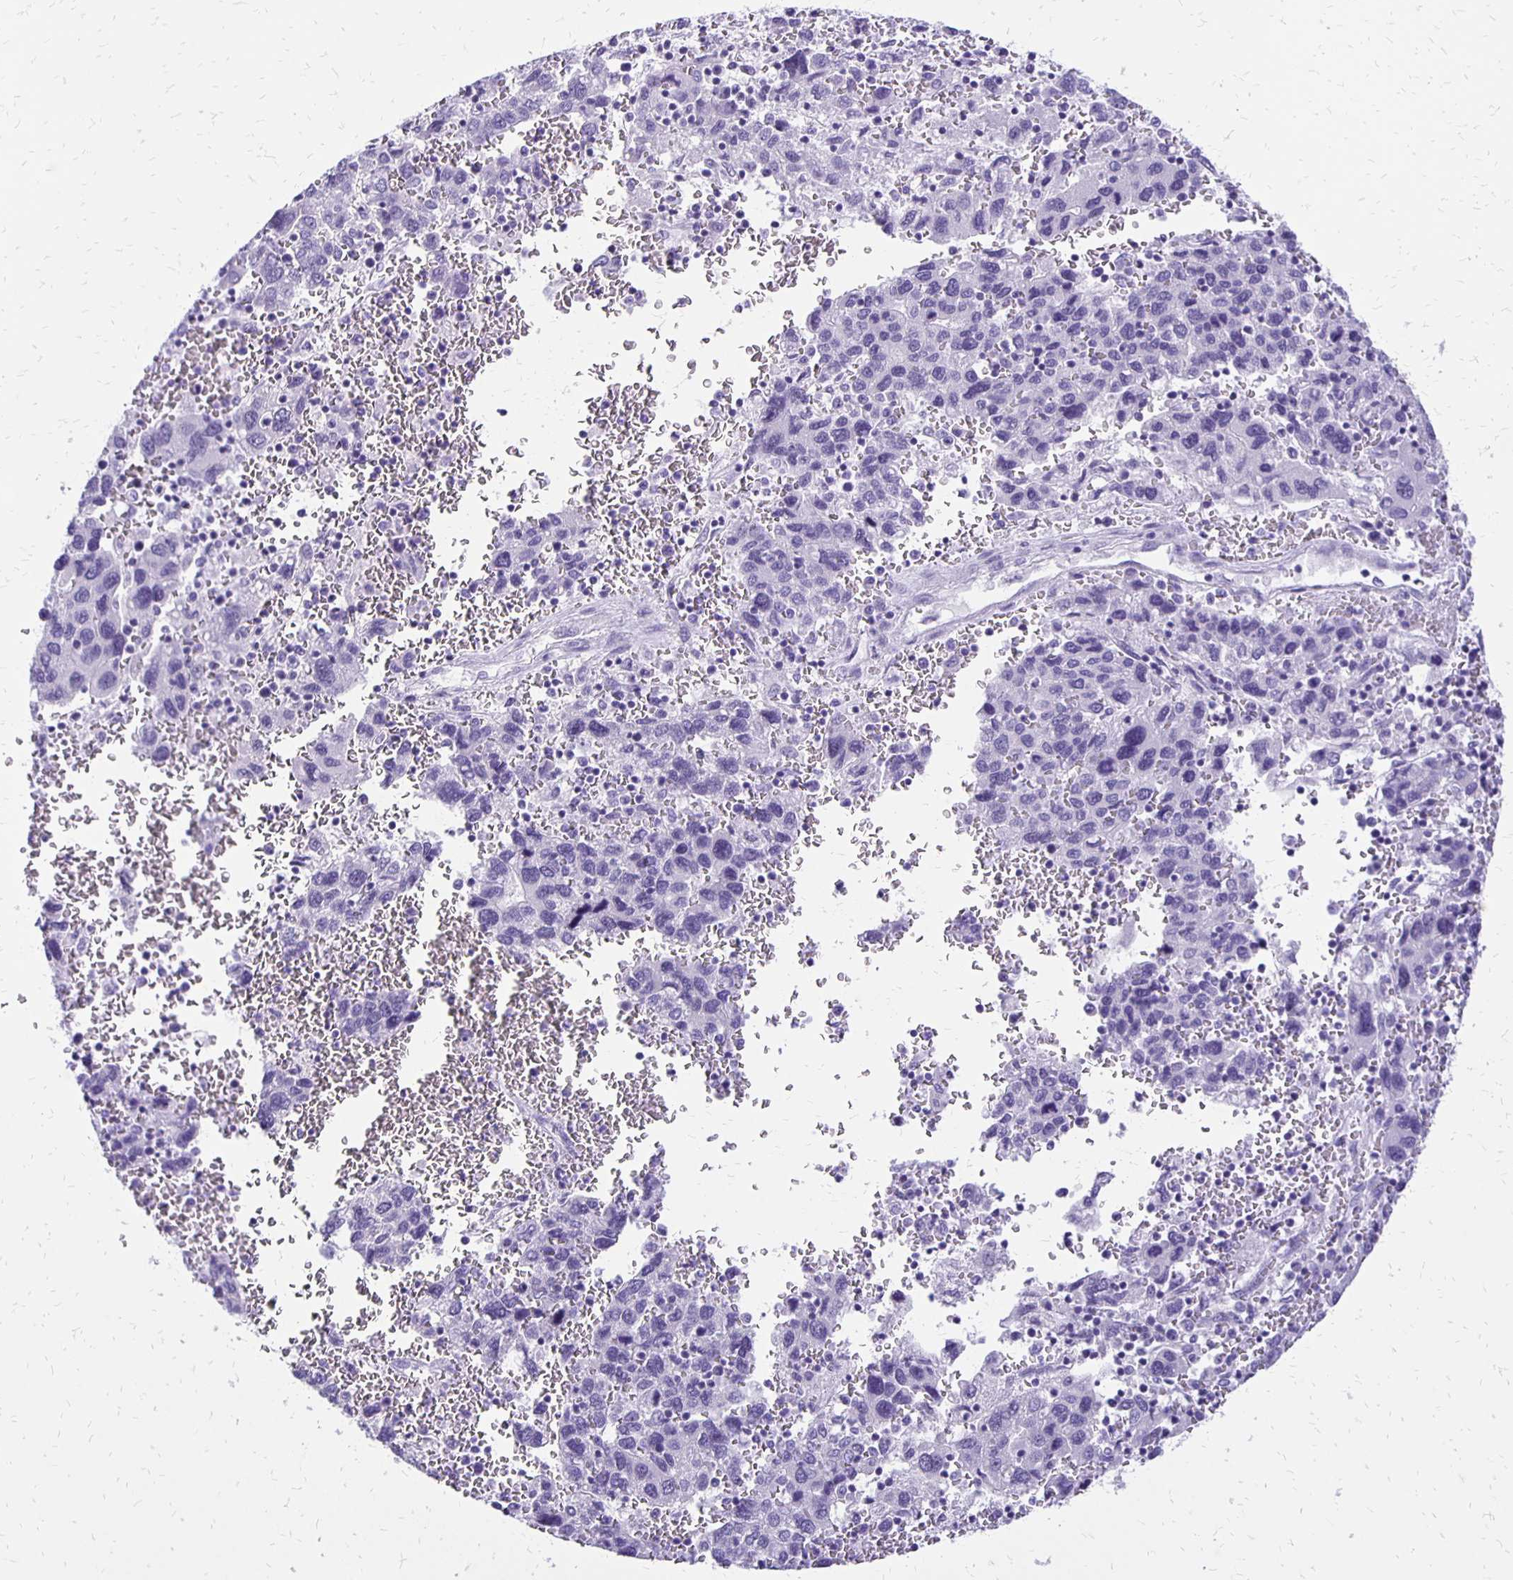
{"staining": {"intensity": "negative", "quantity": "none", "location": "none"}, "tissue": "liver cancer", "cell_type": "Tumor cells", "image_type": "cancer", "snomed": [{"axis": "morphology", "description": "Carcinoma, Hepatocellular, NOS"}, {"axis": "topography", "description": "Liver"}], "caption": "Liver cancer (hepatocellular carcinoma) was stained to show a protein in brown. There is no significant expression in tumor cells.", "gene": "ANKRD45", "patient": {"sex": "male", "age": 69}}